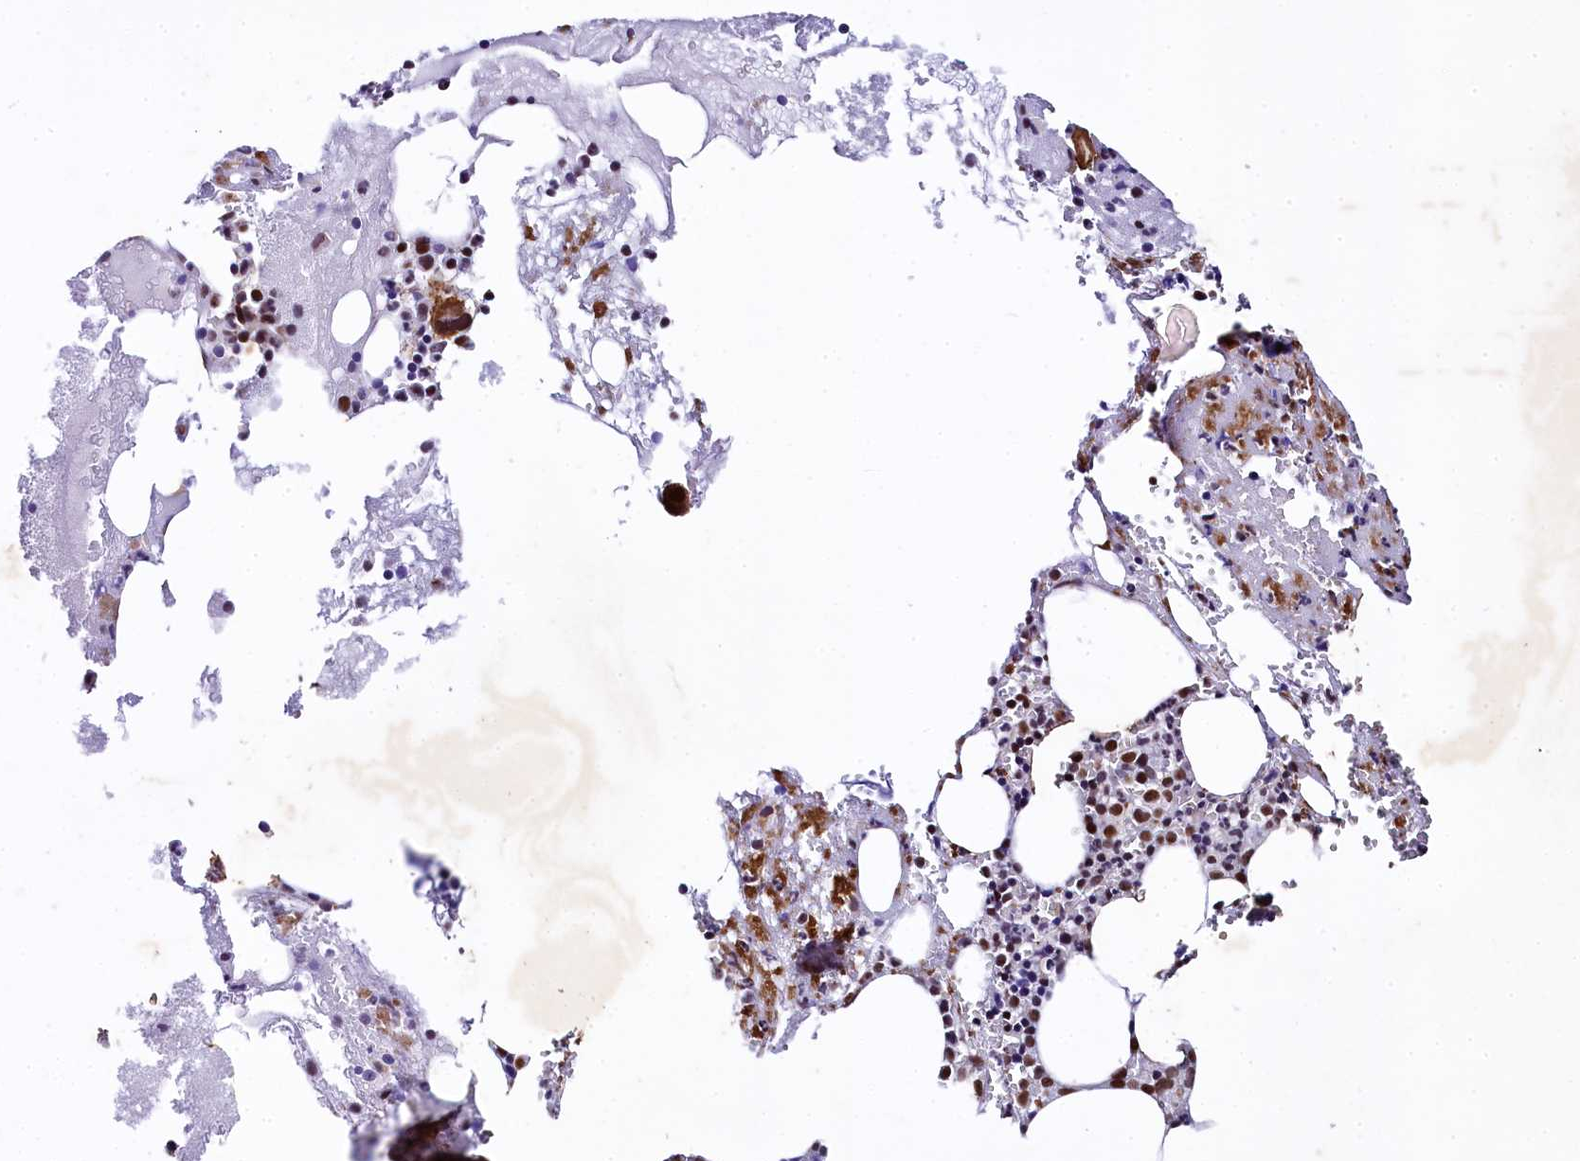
{"staining": {"intensity": "strong", "quantity": "25%-75%", "location": "cytoplasmic/membranous,nuclear"}, "tissue": "bone marrow", "cell_type": "Hematopoietic cells", "image_type": "normal", "snomed": [{"axis": "morphology", "description": "Normal tissue, NOS"}, {"axis": "topography", "description": "Bone marrow"}], "caption": "Immunohistochemistry (IHC) of normal bone marrow displays high levels of strong cytoplasmic/membranous,nuclear positivity in about 25%-75% of hematopoietic cells. The staining was performed using DAB to visualize the protein expression in brown, while the nuclei were stained in blue with hematoxylin (Magnification: 20x).", "gene": "SAMD10", "patient": {"sex": "male", "age": 61}}